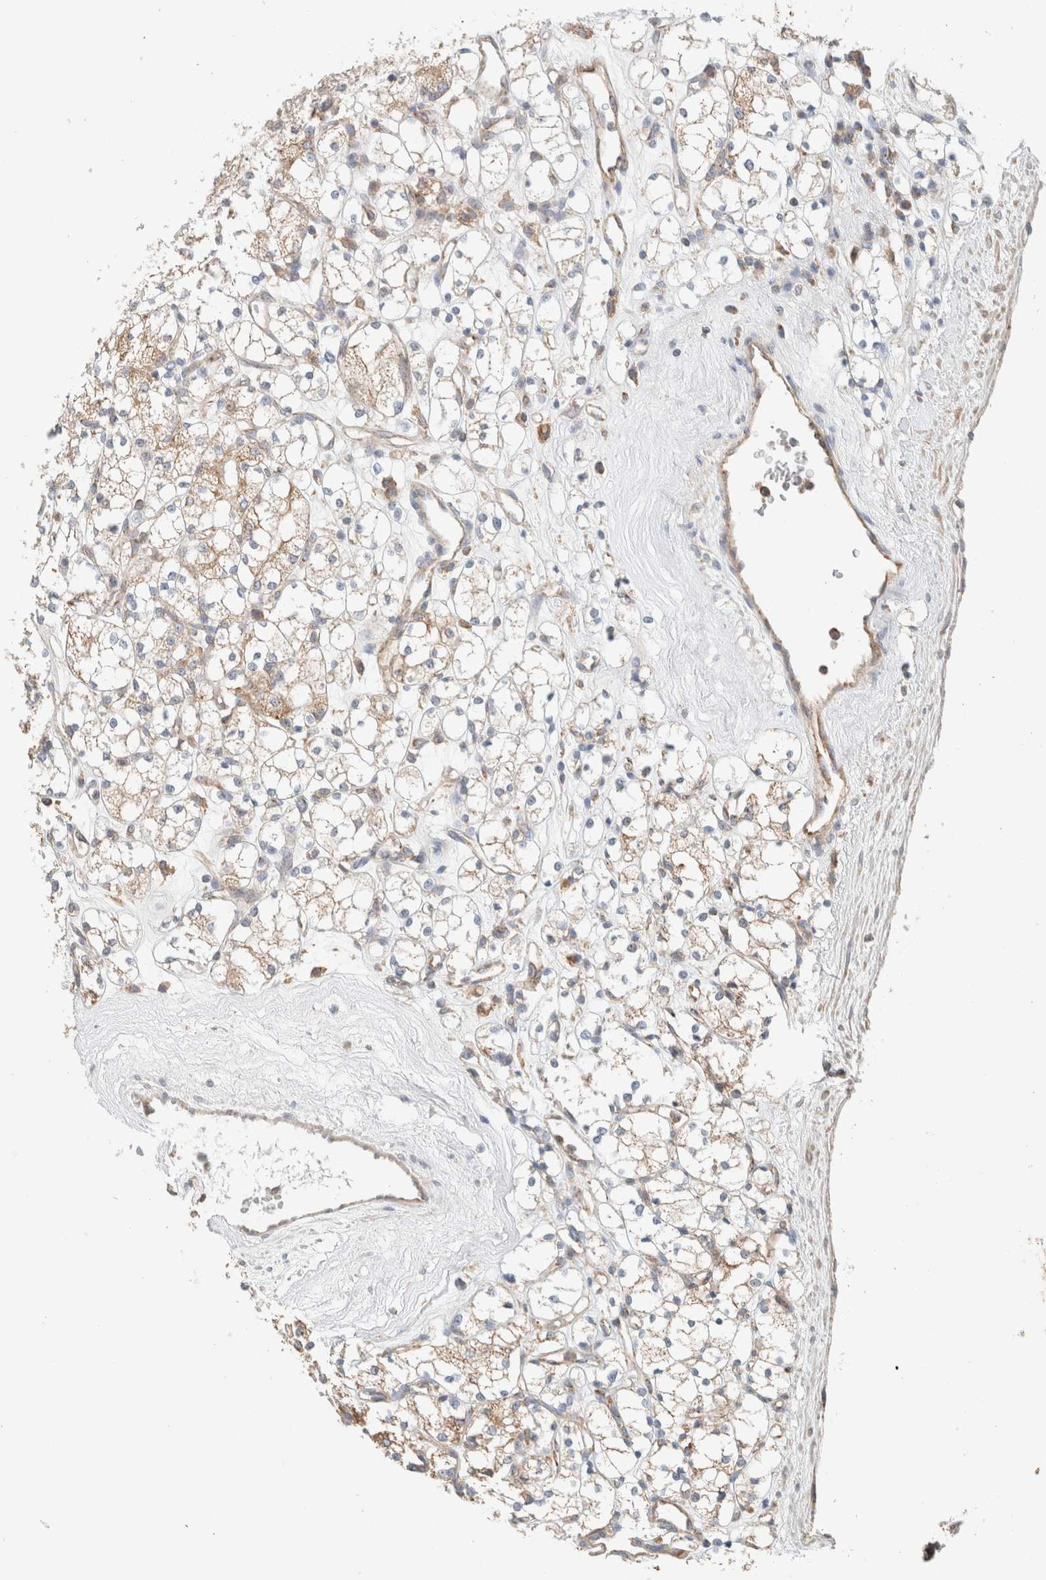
{"staining": {"intensity": "weak", "quantity": "25%-75%", "location": "cytoplasmic/membranous"}, "tissue": "renal cancer", "cell_type": "Tumor cells", "image_type": "cancer", "snomed": [{"axis": "morphology", "description": "Adenocarcinoma, NOS"}, {"axis": "topography", "description": "Kidney"}], "caption": "Weak cytoplasmic/membranous staining for a protein is present in approximately 25%-75% of tumor cells of renal cancer using immunohistochemistry.", "gene": "MRM3", "patient": {"sex": "male", "age": 77}}